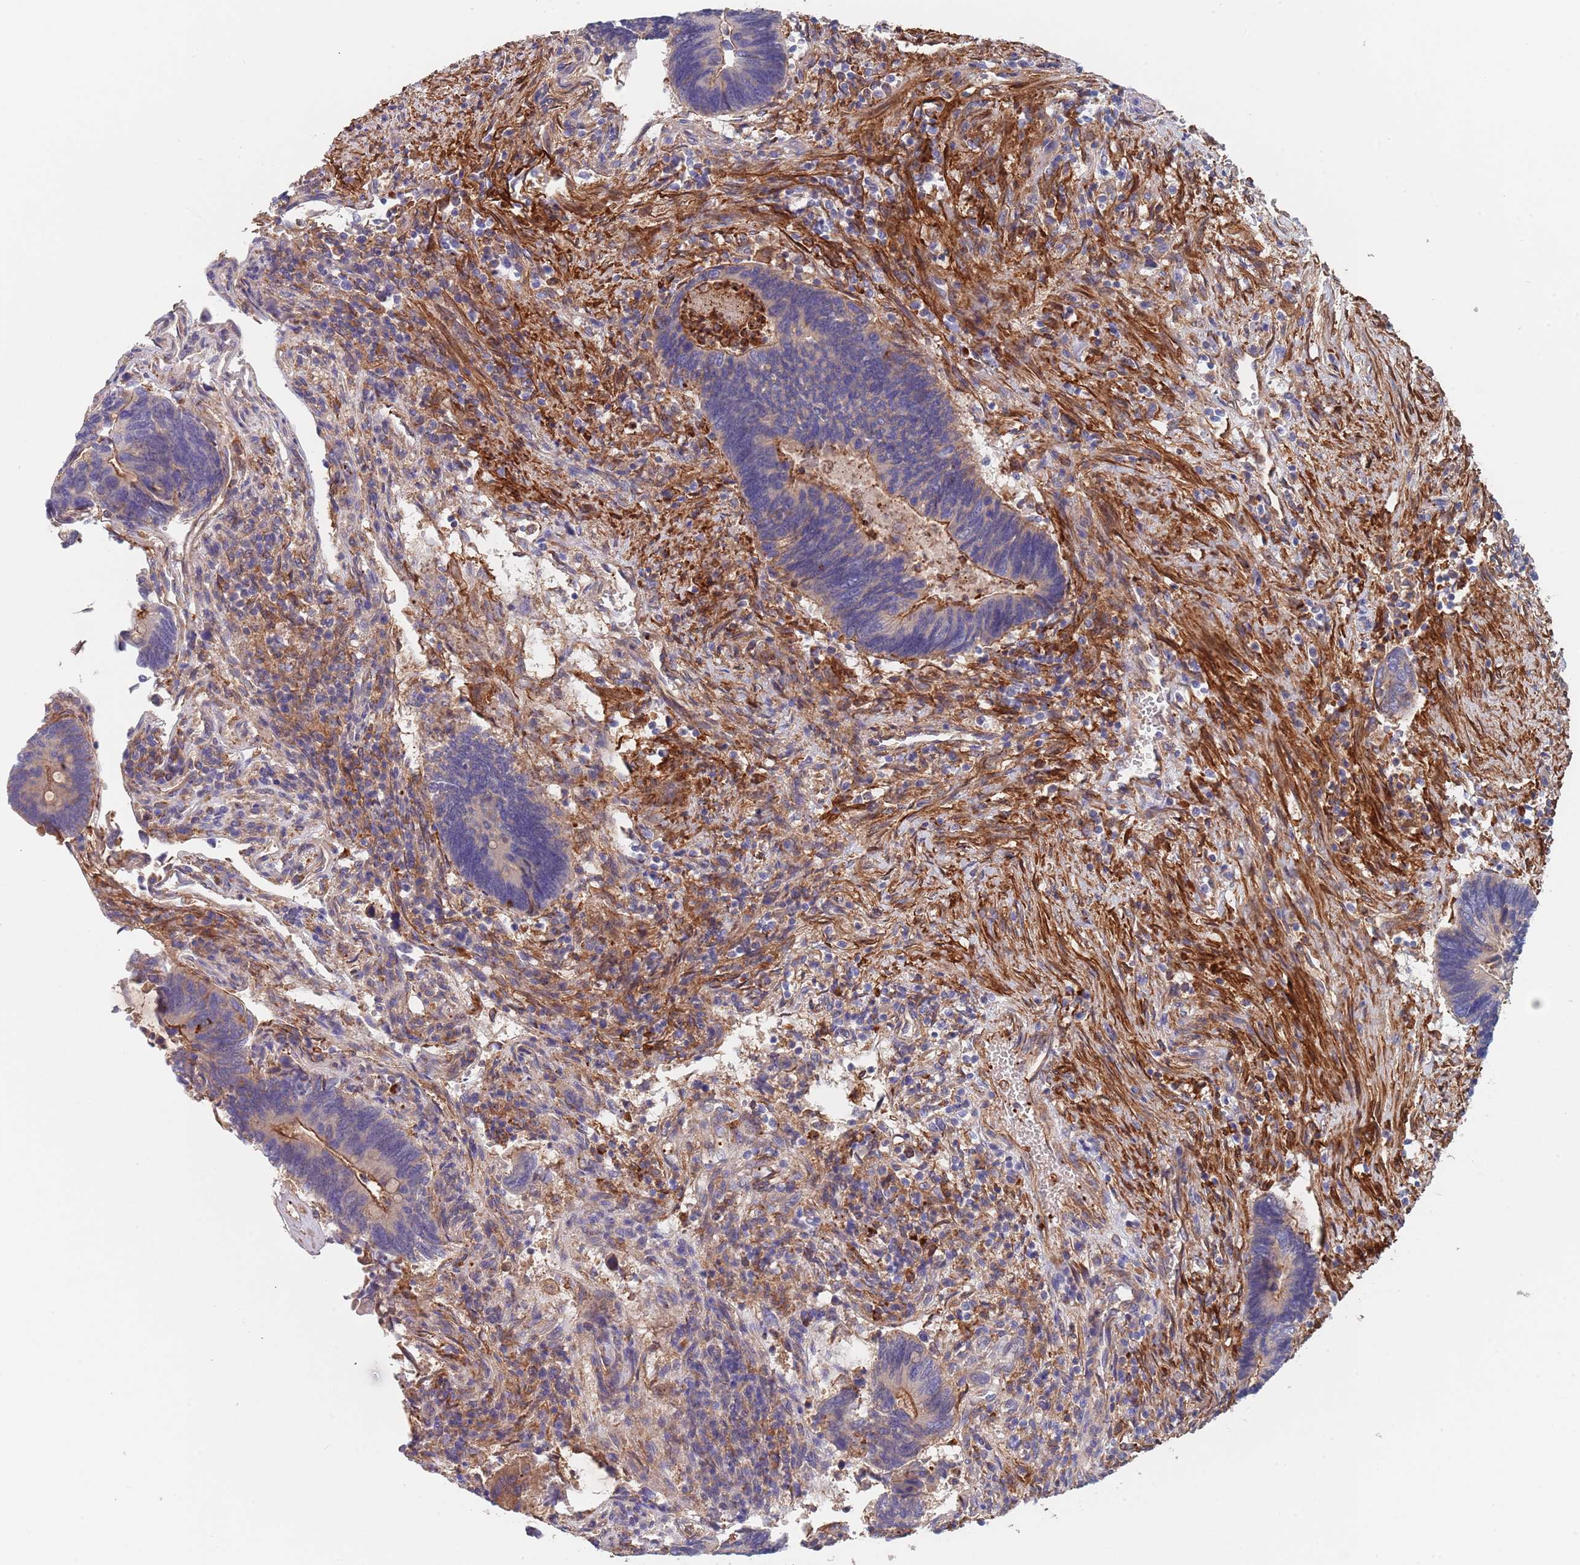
{"staining": {"intensity": "moderate", "quantity": "<25%", "location": "cytoplasmic/membranous"}, "tissue": "colorectal cancer", "cell_type": "Tumor cells", "image_type": "cancer", "snomed": [{"axis": "morphology", "description": "Adenocarcinoma, NOS"}, {"axis": "topography", "description": "Colon"}], "caption": "Immunohistochemical staining of human colorectal cancer (adenocarcinoma) reveals low levels of moderate cytoplasmic/membranous positivity in about <25% of tumor cells. (brown staining indicates protein expression, while blue staining denotes nuclei).", "gene": "DCUN1D3", "patient": {"sex": "male", "age": 87}}